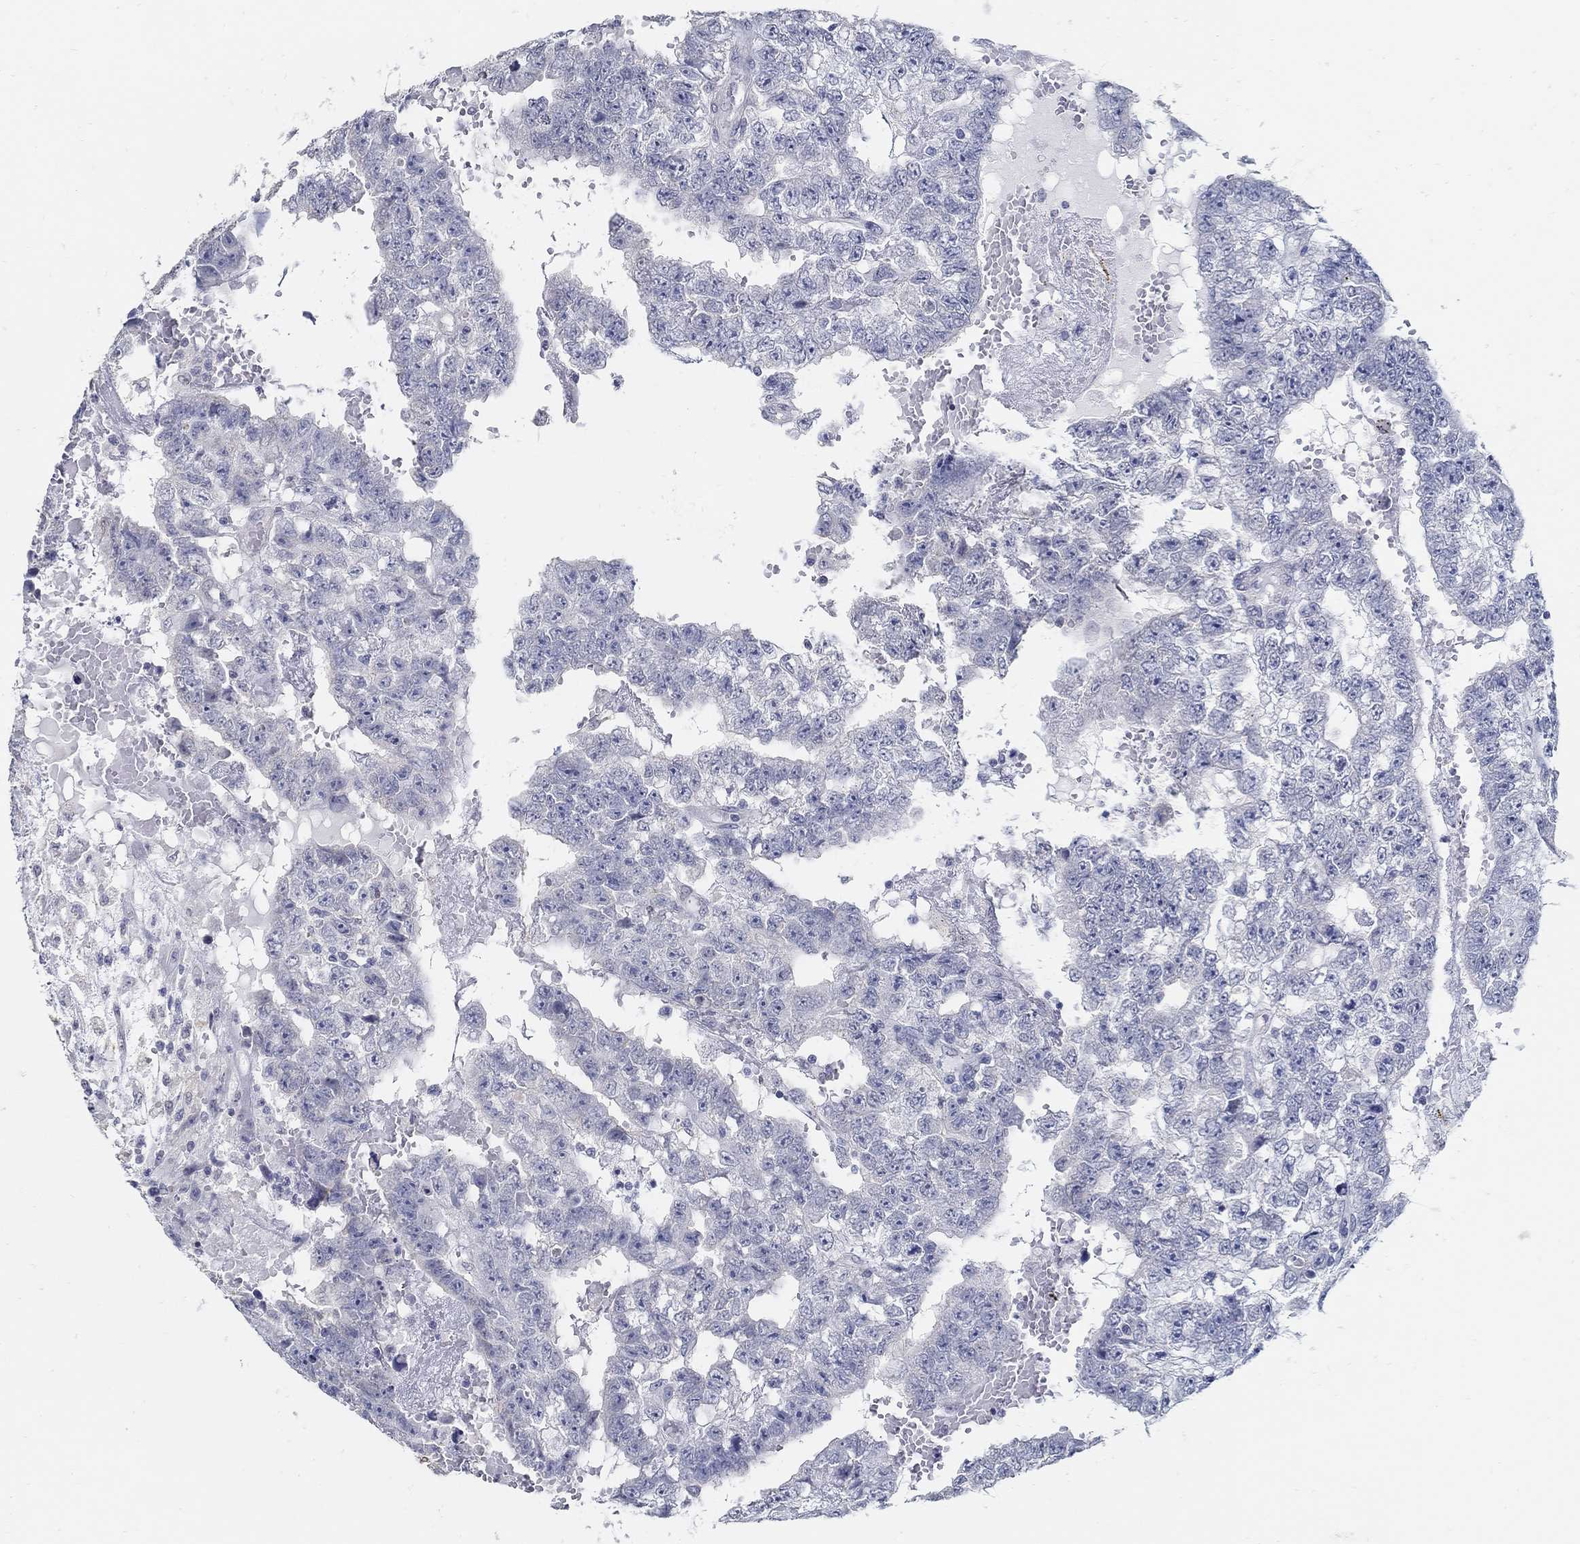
{"staining": {"intensity": "negative", "quantity": "none", "location": "none"}, "tissue": "testis cancer", "cell_type": "Tumor cells", "image_type": "cancer", "snomed": [{"axis": "morphology", "description": "Carcinoma, Embryonal, NOS"}, {"axis": "topography", "description": "Testis"}], "caption": "There is no significant staining in tumor cells of testis cancer.", "gene": "USP29", "patient": {"sex": "male", "age": 25}}